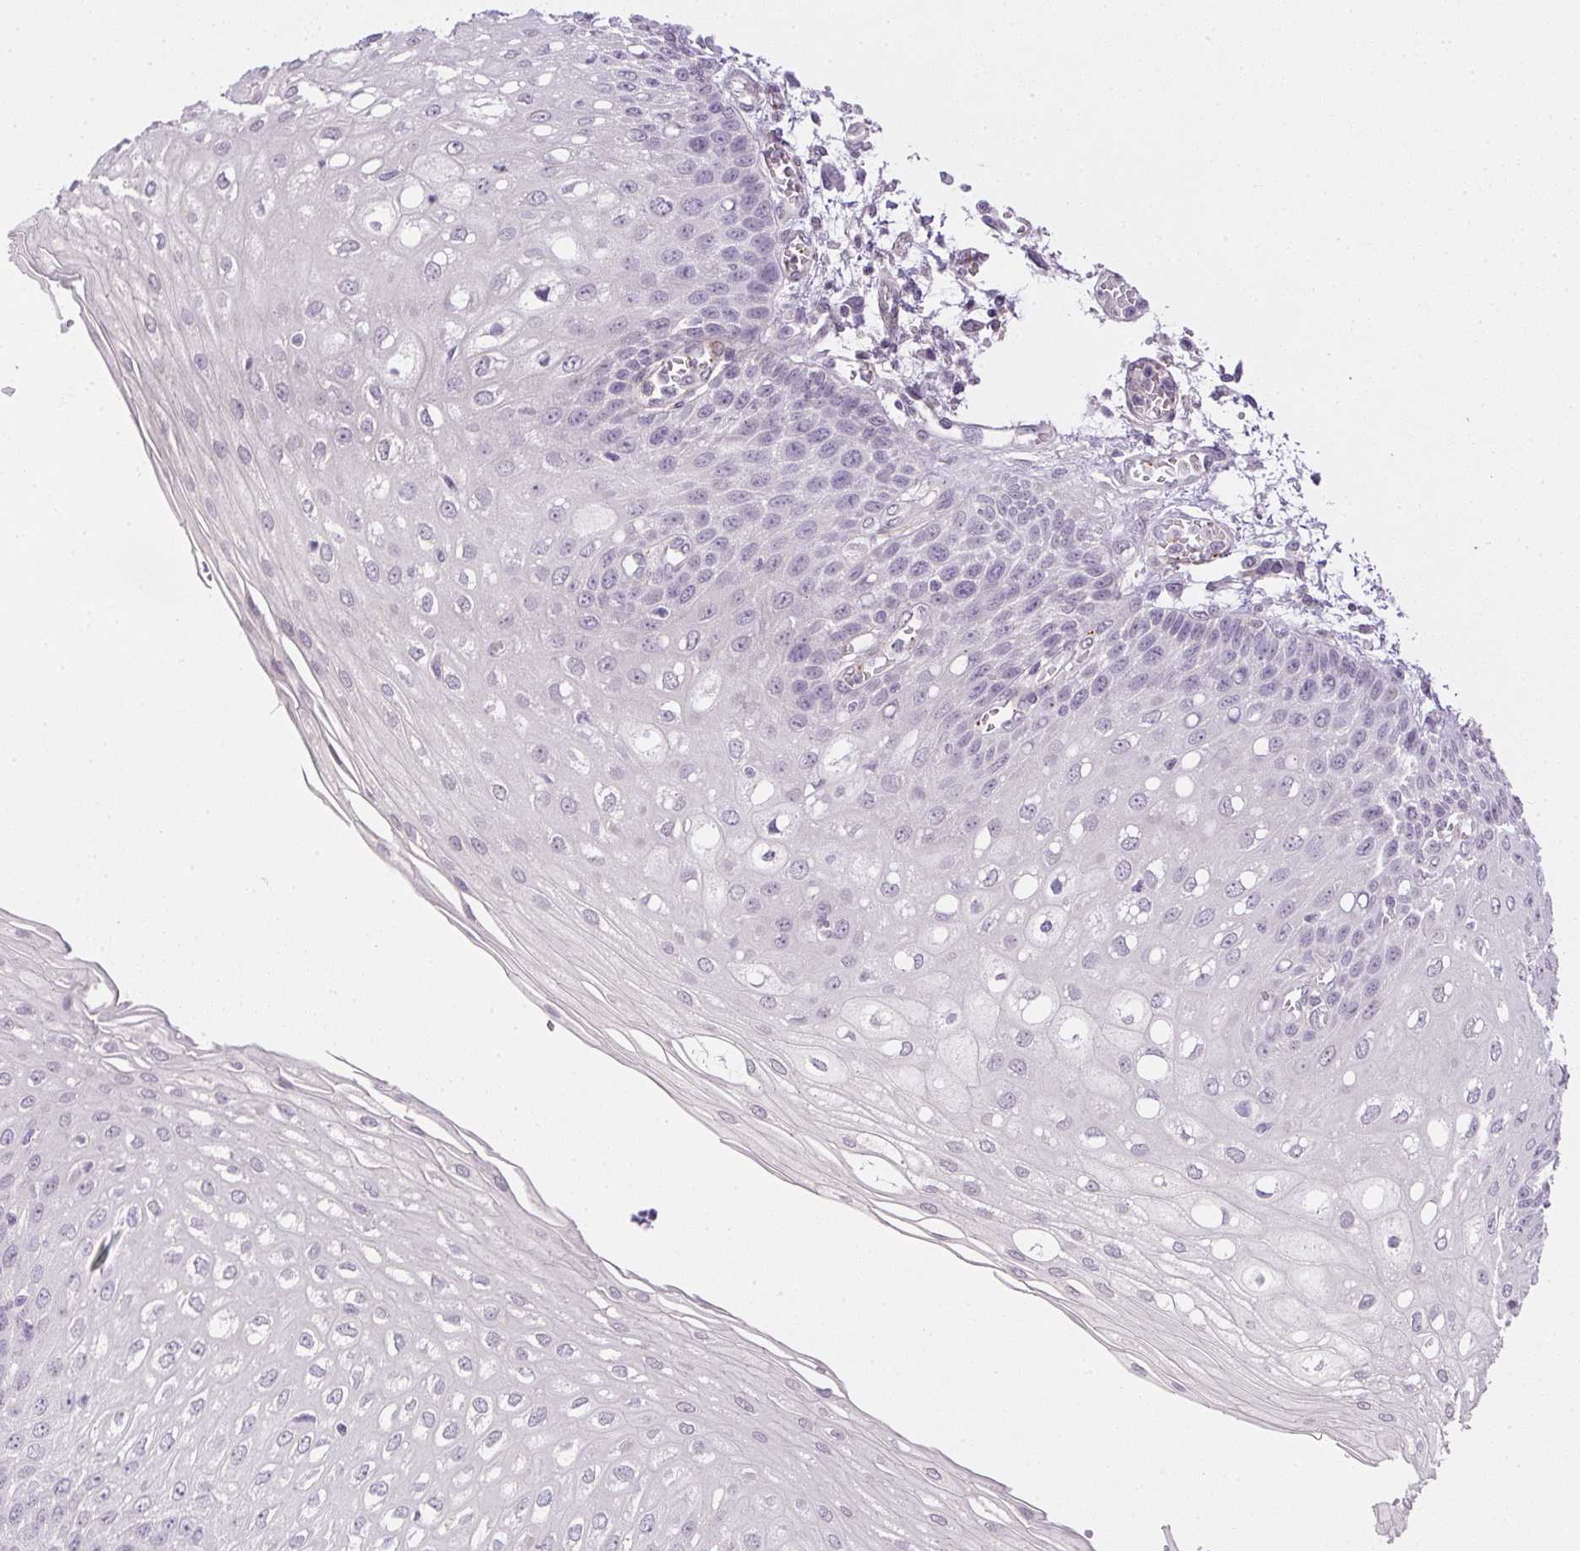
{"staining": {"intensity": "negative", "quantity": "none", "location": "none"}, "tissue": "esophagus", "cell_type": "Squamous epithelial cells", "image_type": "normal", "snomed": [{"axis": "morphology", "description": "Normal tissue, NOS"}, {"axis": "morphology", "description": "Adenocarcinoma, NOS"}, {"axis": "topography", "description": "Esophagus"}], "caption": "Immunohistochemistry (IHC) photomicrograph of unremarkable esophagus stained for a protein (brown), which exhibits no positivity in squamous epithelial cells.", "gene": "PRL", "patient": {"sex": "male", "age": 81}}